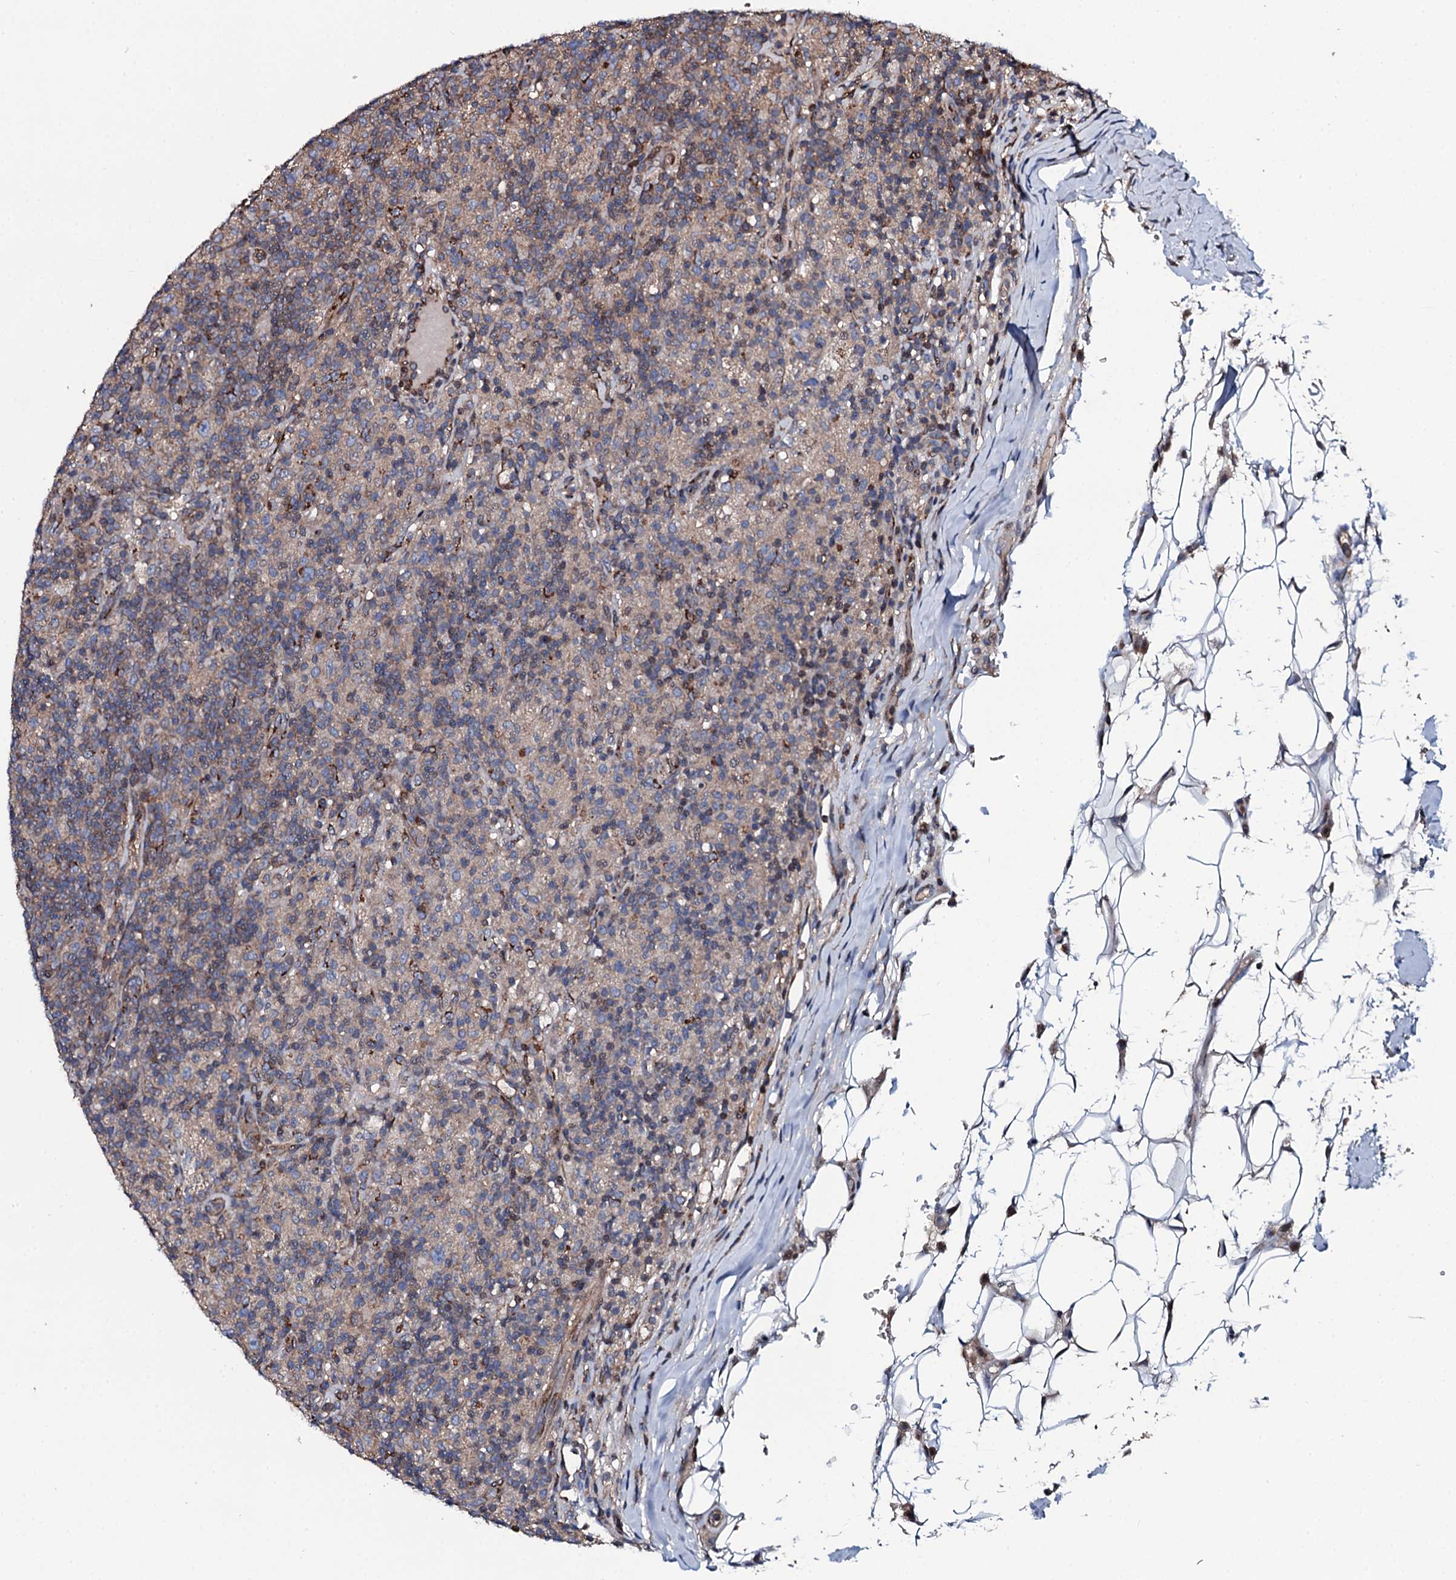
{"staining": {"intensity": "moderate", "quantity": ">75%", "location": "cytoplasmic/membranous"}, "tissue": "lymphoma", "cell_type": "Tumor cells", "image_type": "cancer", "snomed": [{"axis": "morphology", "description": "Hodgkin's disease, NOS"}, {"axis": "topography", "description": "Lymph node"}], "caption": "Immunohistochemical staining of Hodgkin's disease demonstrates medium levels of moderate cytoplasmic/membranous protein positivity in about >75% of tumor cells.", "gene": "PLET1", "patient": {"sex": "male", "age": 70}}